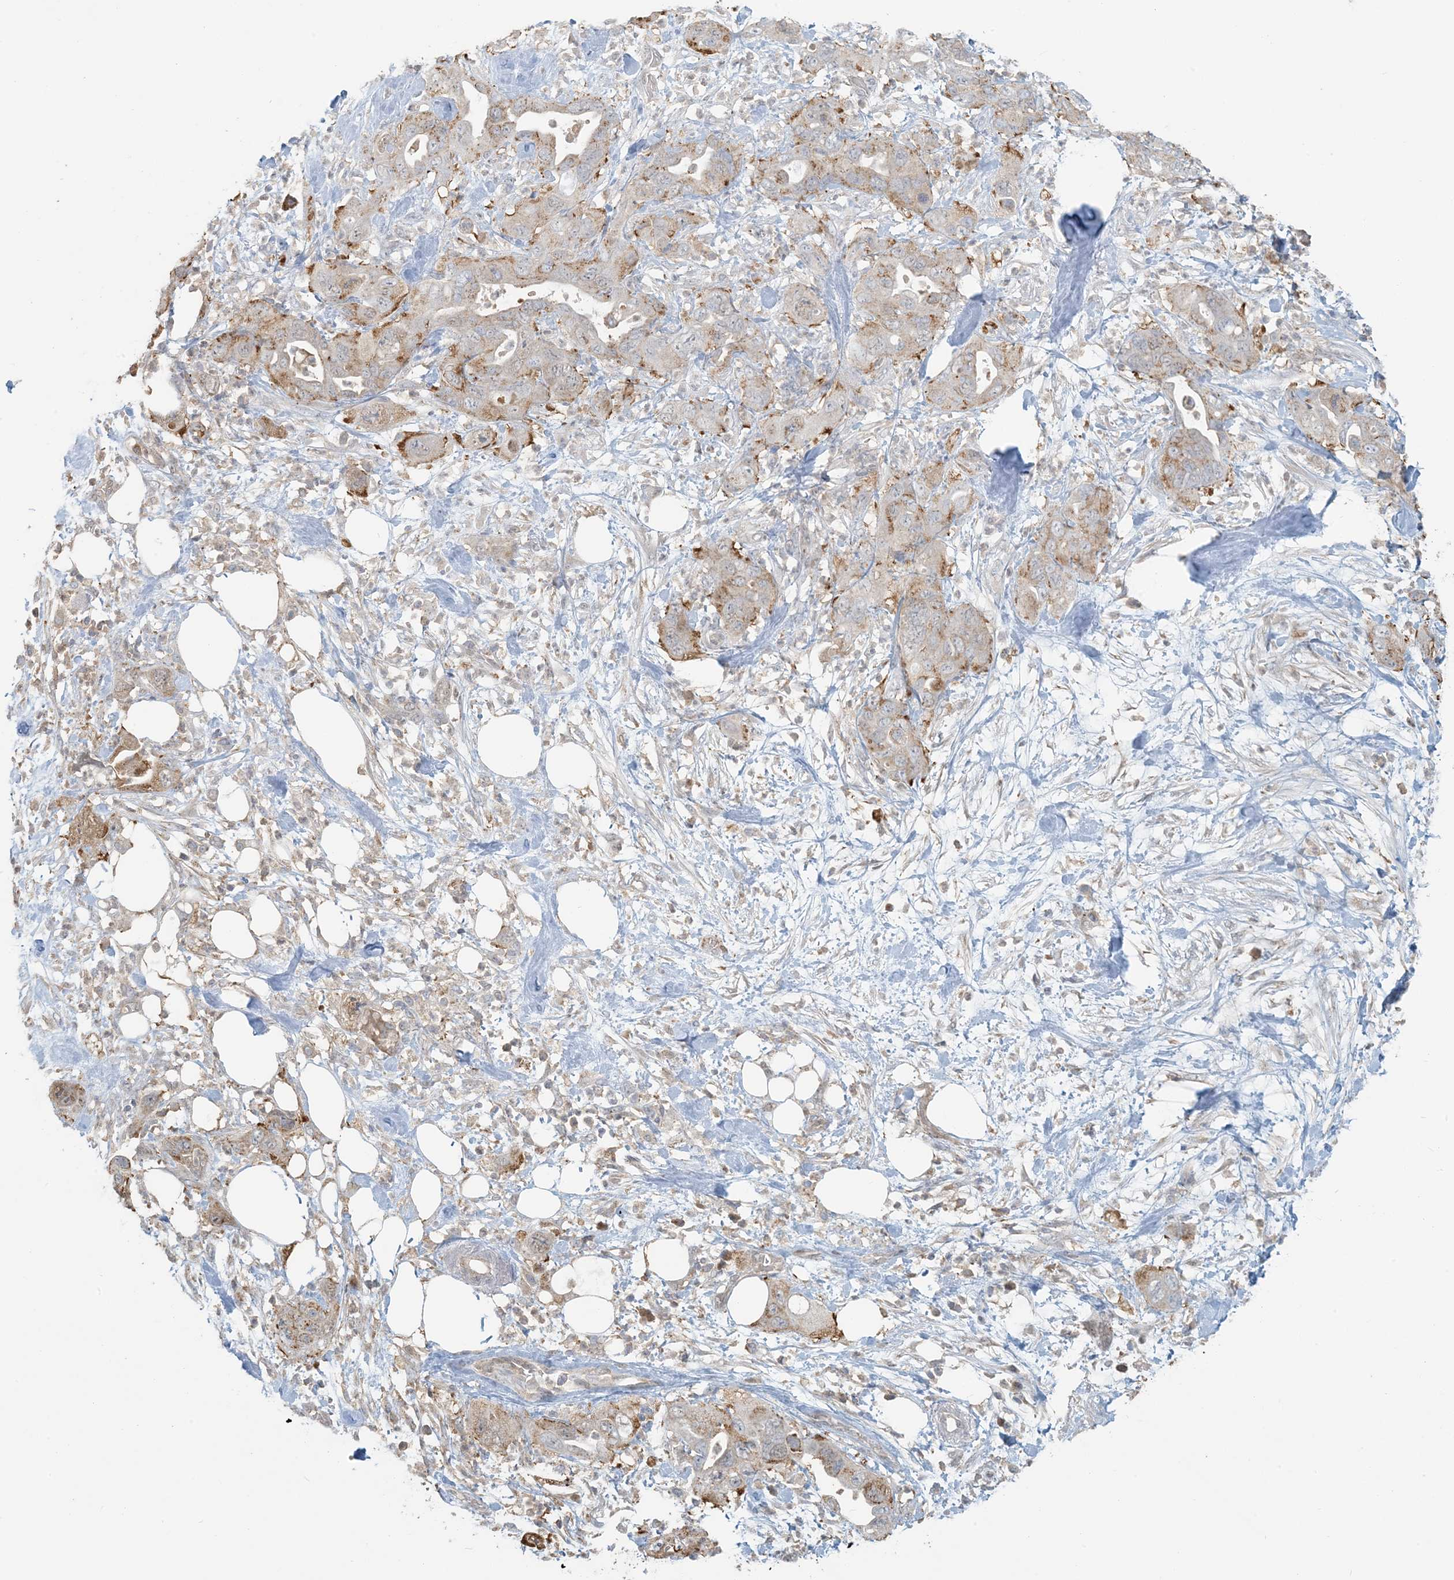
{"staining": {"intensity": "moderate", "quantity": "25%-75%", "location": "cytoplasmic/membranous"}, "tissue": "pancreatic cancer", "cell_type": "Tumor cells", "image_type": "cancer", "snomed": [{"axis": "morphology", "description": "Adenocarcinoma, NOS"}, {"axis": "topography", "description": "Pancreas"}], "caption": "Protein expression analysis of human pancreatic cancer (adenocarcinoma) reveals moderate cytoplasmic/membranous positivity in about 25%-75% of tumor cells. The protein is stained brown, and the nuclei are stained in blue (DAB (3,3'-diaminobenzidine) IHC with brightfield microscopy, high magnification).", "gene": "HACL1", "patient": {"sex": "female", "age": 71}}